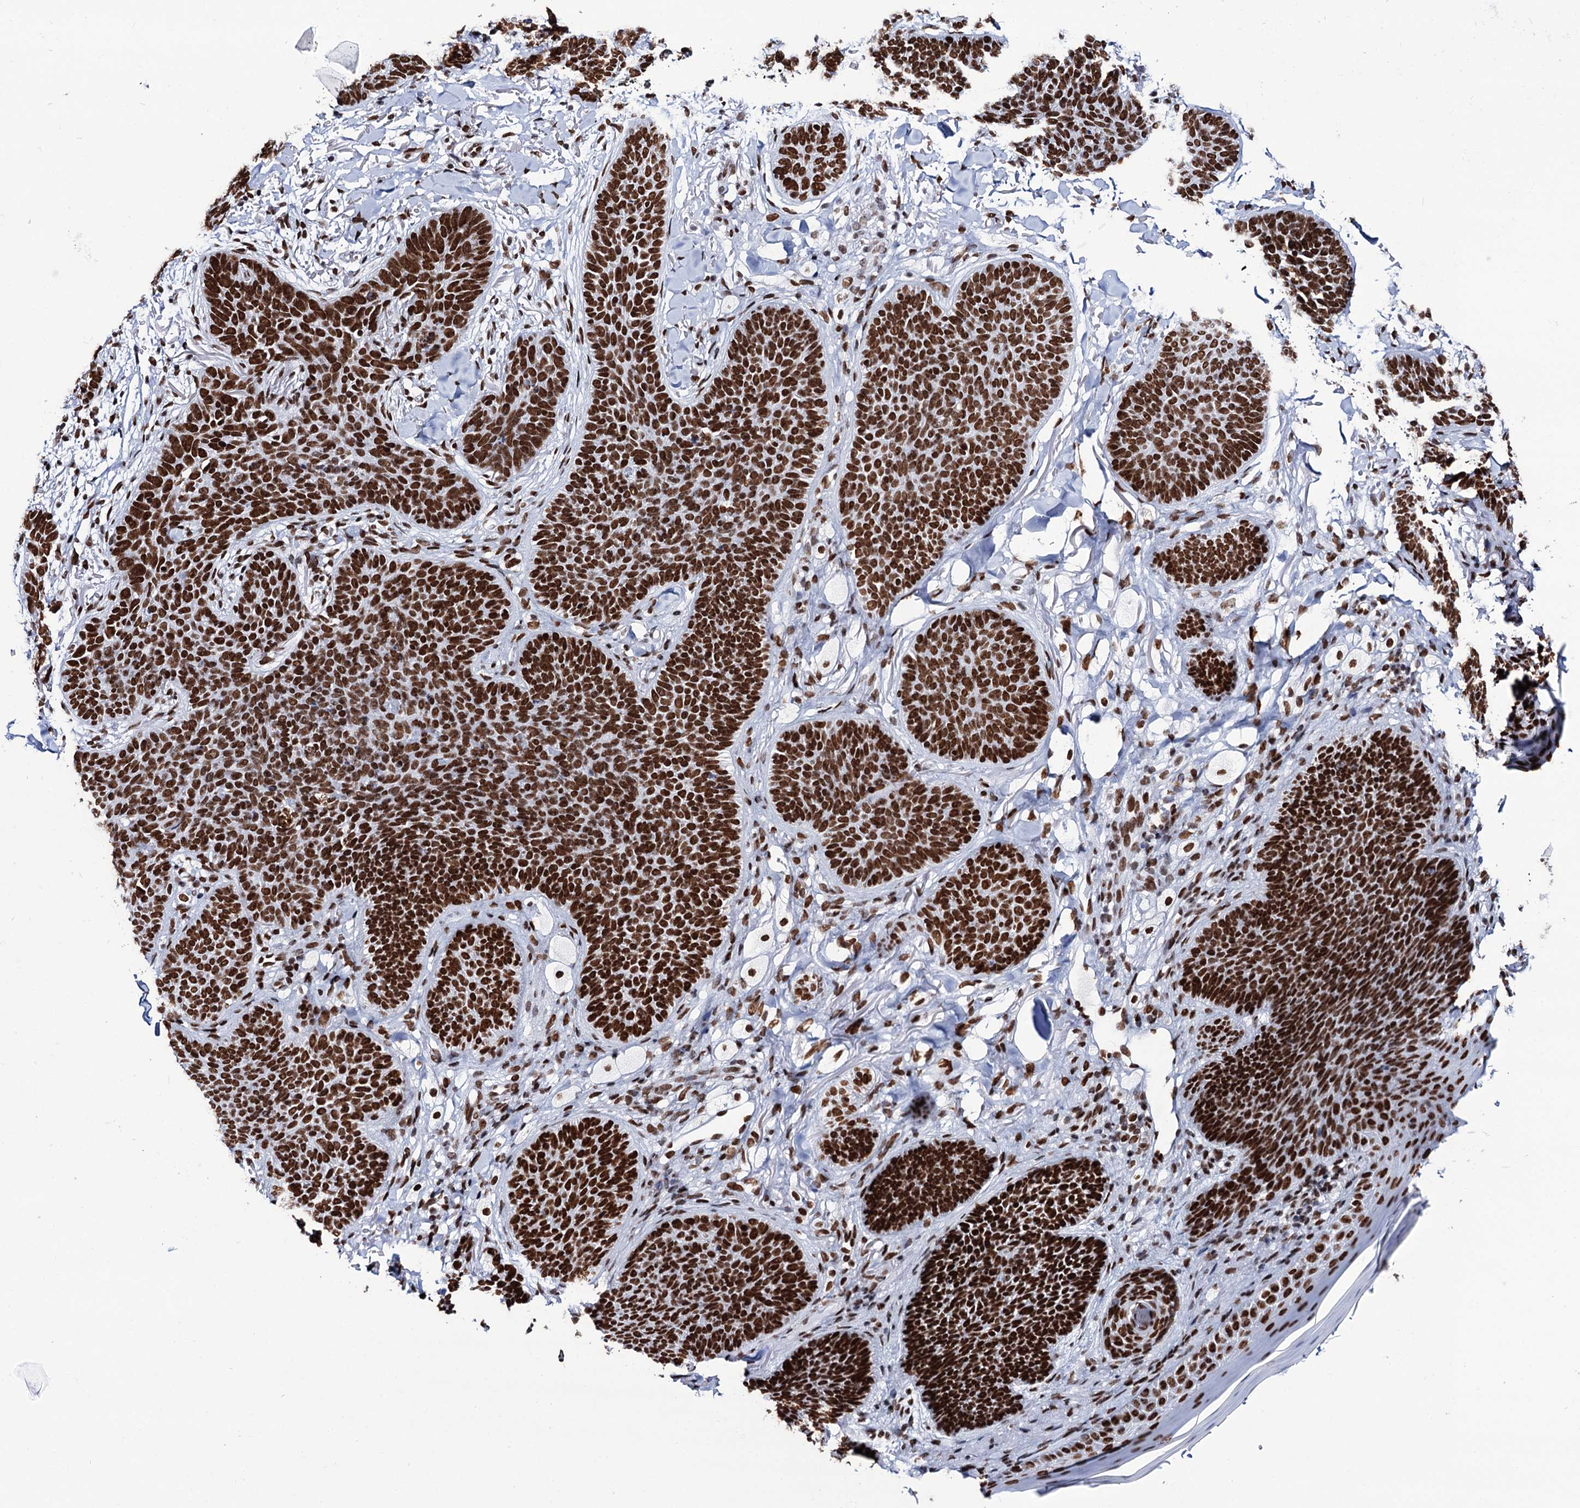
{"staining": {"intensity": "strong", "quantity": ">75%", "location": "nuclear"}, "tissue": "skin cancer", "cell_type": "Tumor cells", "image_type": "cancer", "snomed": [{"axis": "morphology", "description": "Basal cell carcinoma"}, {"axis": "topography", "description": "Skin"}], "caption": "Immunohistochemistry (IHC) staining of skin cancer, which displays high levels of strong nuclear positivity in about >75% of tumor cells indicating strong nuclear protein staining. The staining was performed using DAB (brown) for protein detection and nuclei were counterstained in hematoxylin (blue).", "gene": "MATR3", "patient": {"sex": "male", "age": 85}}